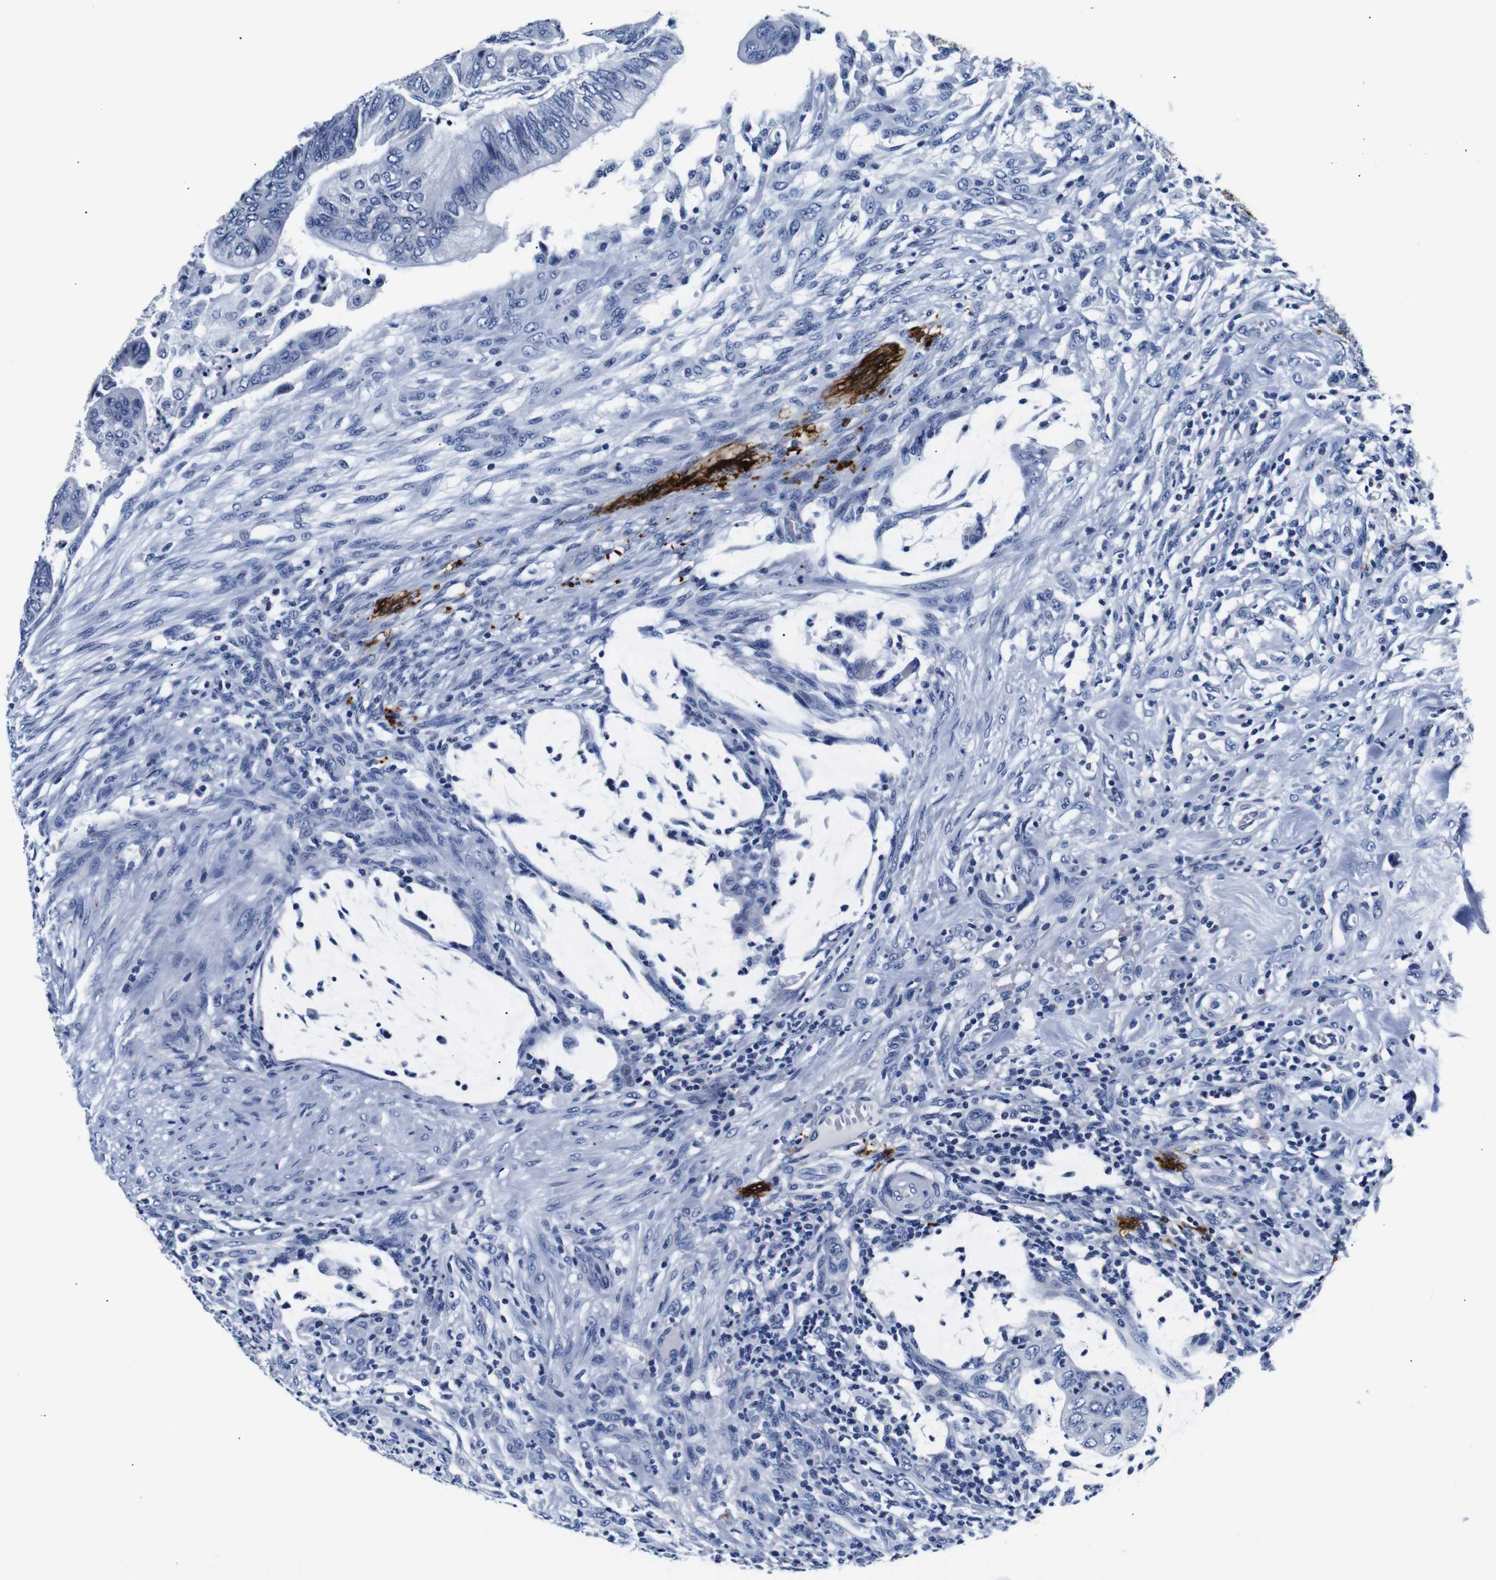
{"staining": {"intensity": "negative", "quantity": "none", "location": "none"}, "tissue": "colorectal cancer", "cell_type": "Tumor cells", "image_type": "cancer", "snomed": [{"axis": "morphology", "description": "Normal tissue, NOS"}, {"axis": "morphology", "description": "Adenocarcinoma, NOS"}, {"axis": "topography", "description": "Rectum"}, {"axis": "topography", "description": "Peripheral nerve tissue"}], "caption": "Immunohistochemistry photomicrograph of neoplastic tissue: colorectal adenocarcinoma stained with DAB demonstrates no significant protein positivity in tumor cells.", "gene": "GAP43", "patient": {"sex": "male", "age": 92}}